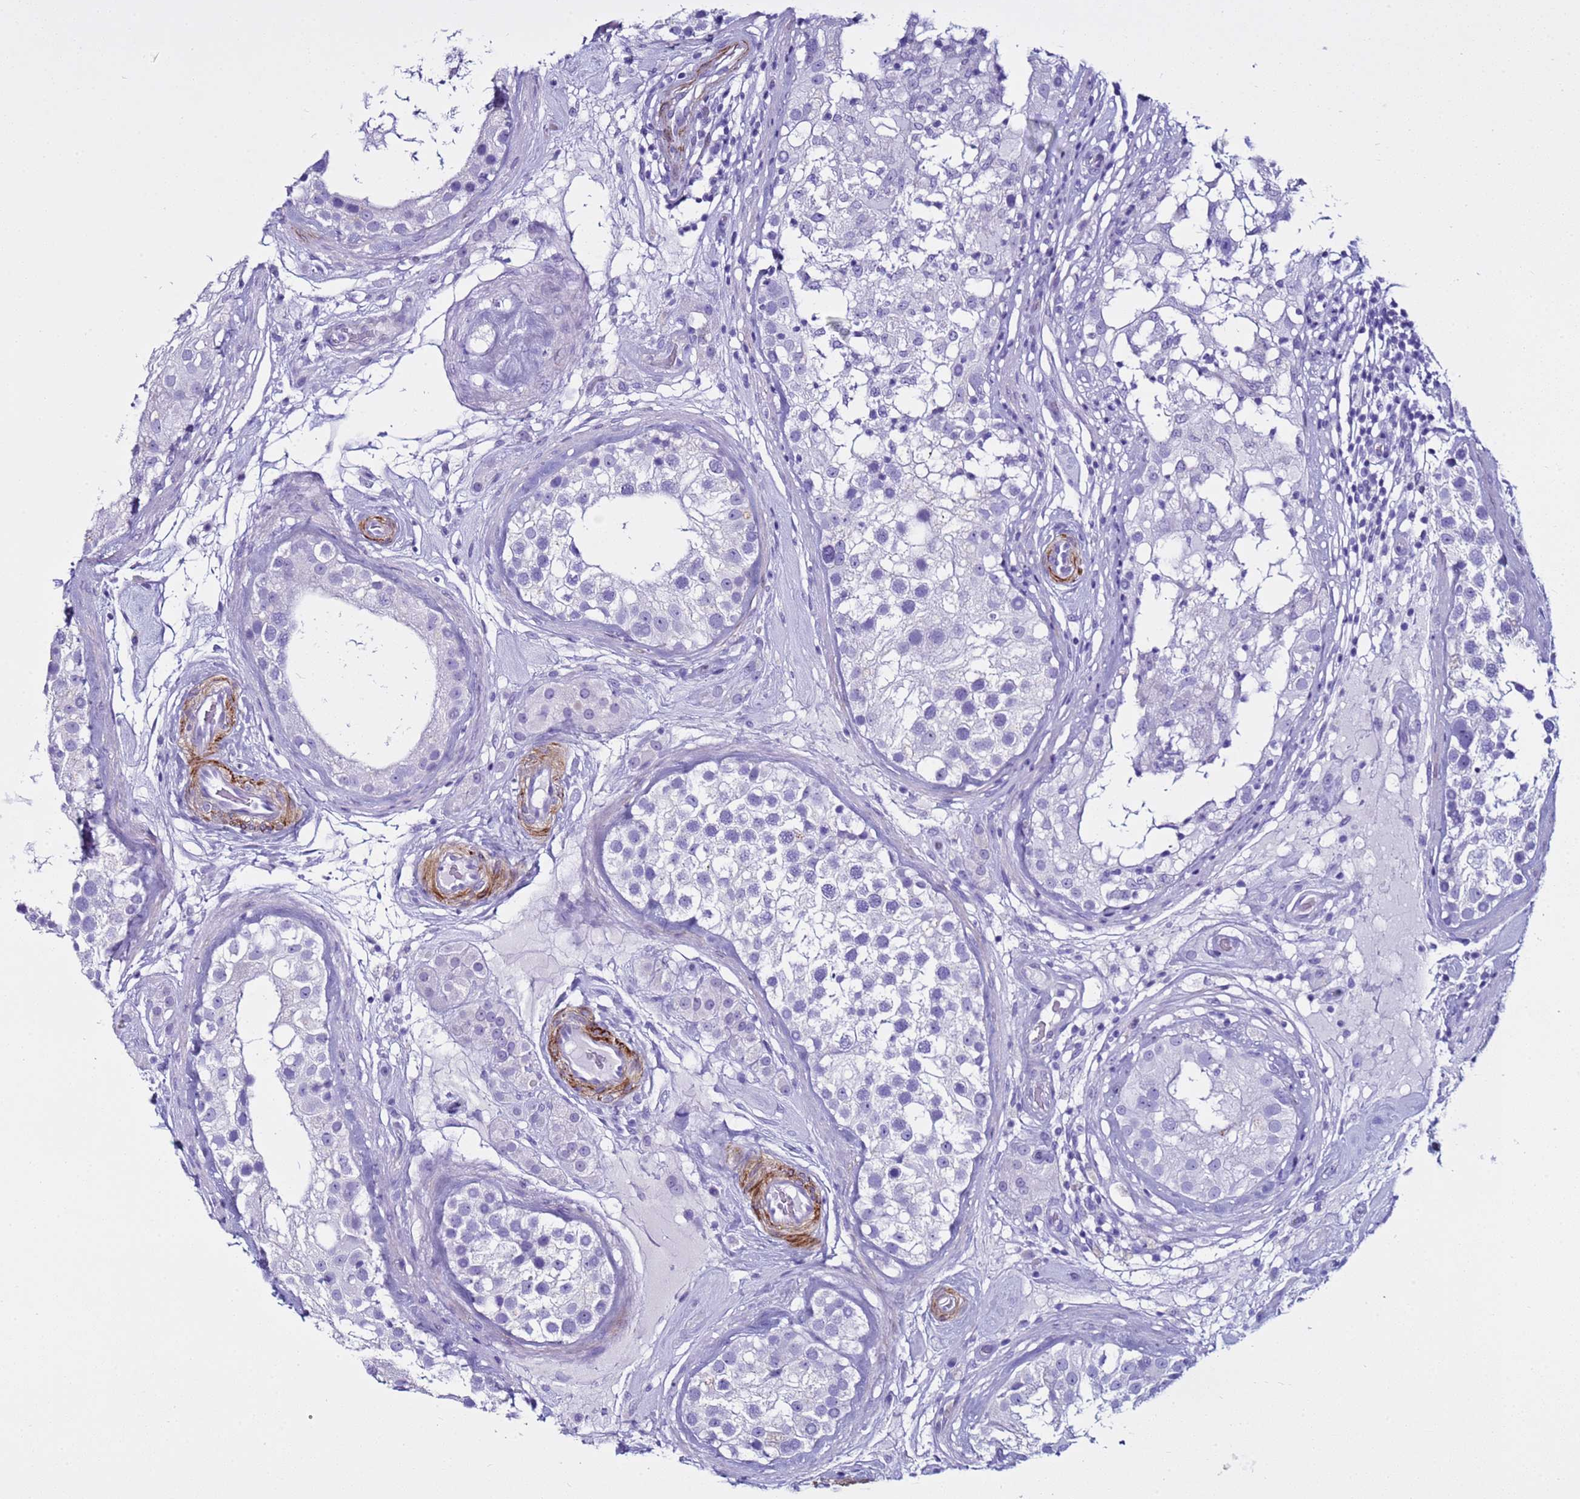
{"staining": {"intensity": "negative", "quantity": "none", "location": "none"}, "tissue": "testis", "cell_type": "Cells in seminiferous ducts", "image_type": "normal", "snomed": [{"axis": "morphology", "description": "Normal tissue, NOS"}, {"axis": "topography", "description": "Testis"}], "caption": "Micrograph shows no protein positivity in cells in seminiferous ducts of unremarkable testis.", "gene": "LCMT1", "patient": {"sex": "male", "age": 46}}